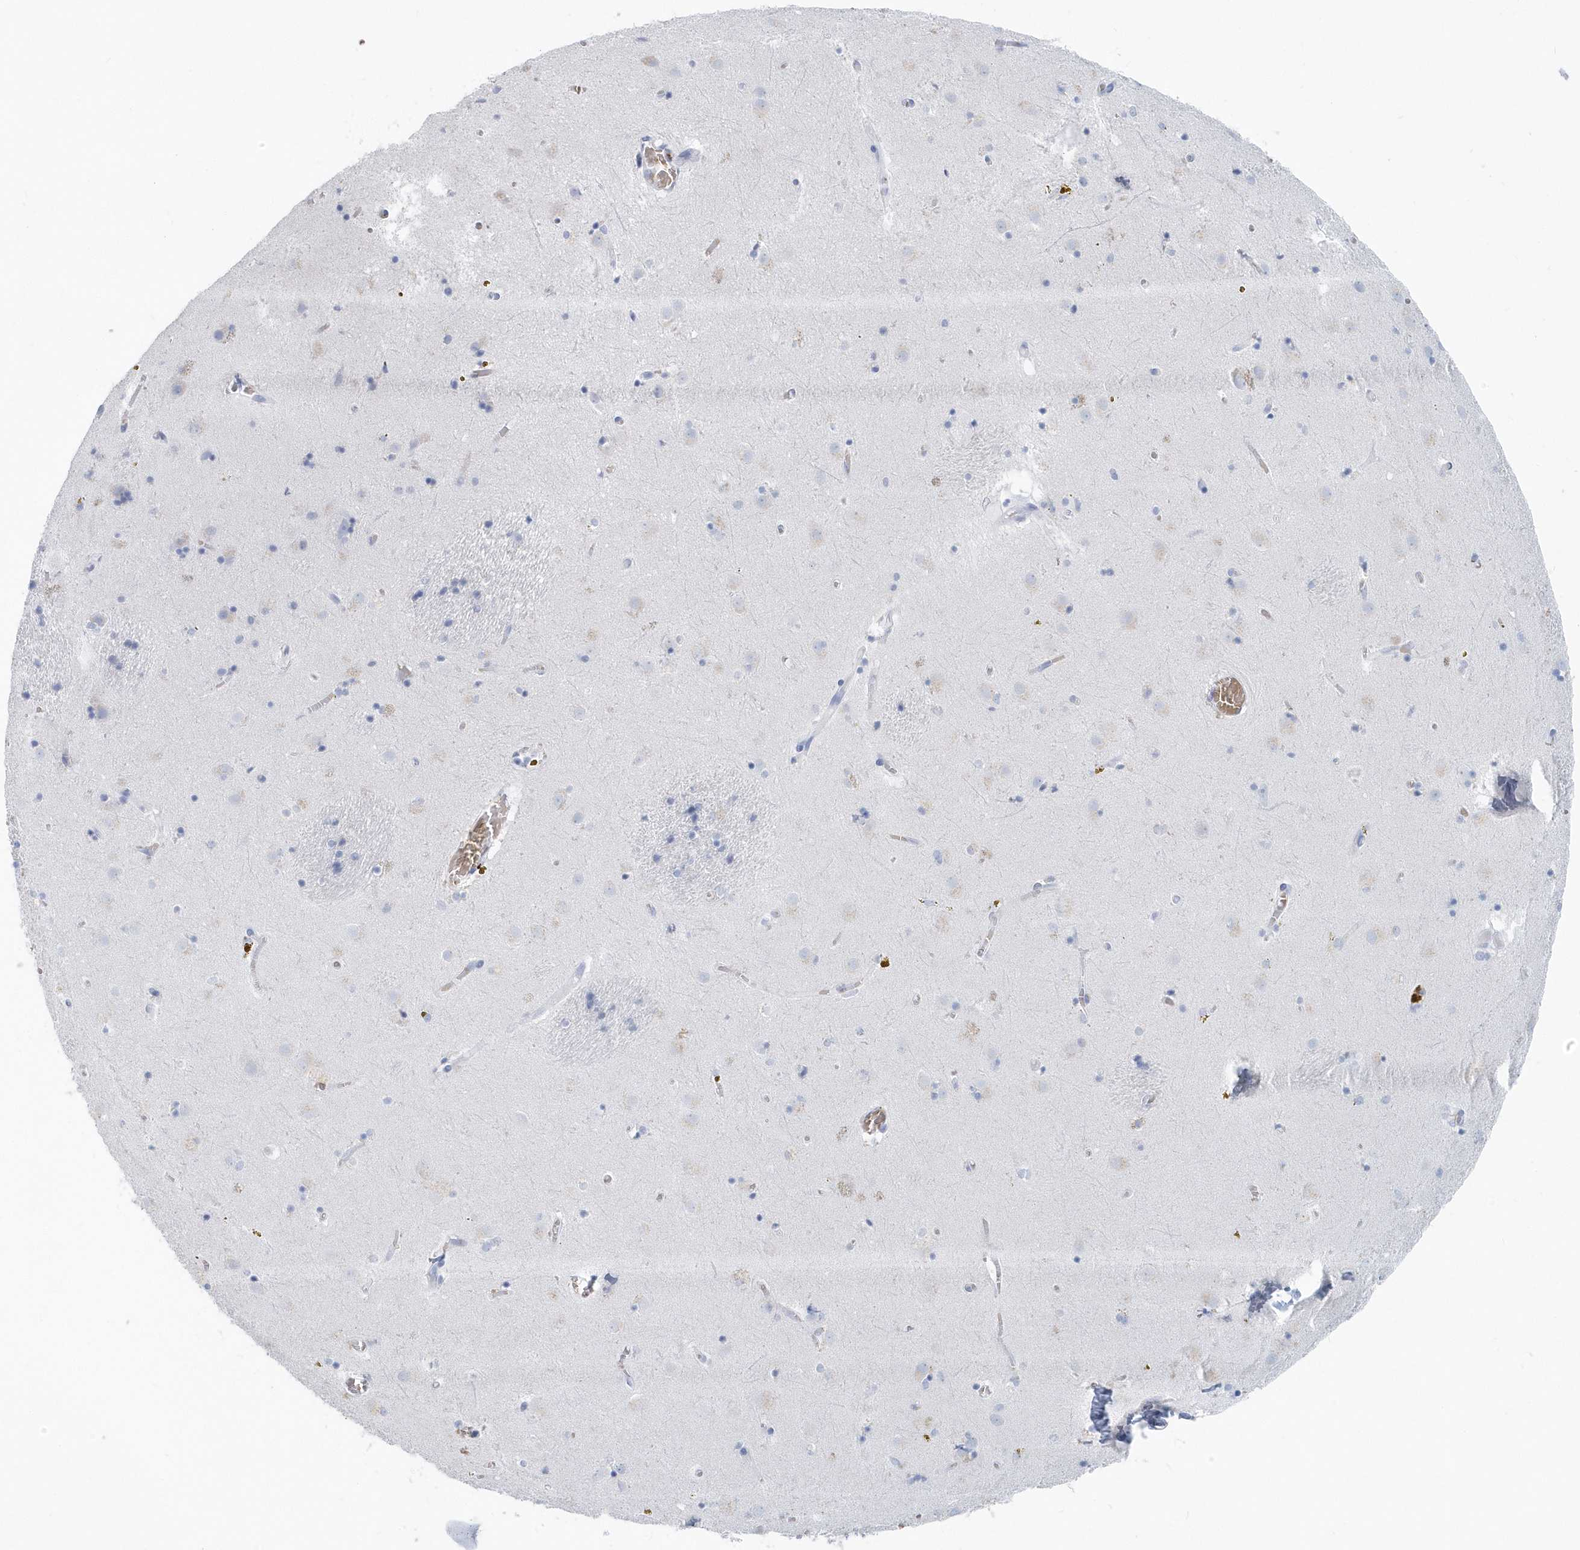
{"staining": {"intensity": "negative", "quantity": "none", "location": "none"}, "tissue": "caudate", "cell_type": "Glial cells", "image_type": "normal", "snomed": [{"axis": "morphology", "description": "Normal tissue, NOS"}, {"axis": "topography", "description": "Lateral ventricle wall"}], "caption": "Benign caudate was stained to show a protein in brown. There is no significant expression in glial cells. The staining was performed using DAB to visualize the protein expression in brown, while the nuclei were stained in blue with hematoxylin (Magnification: 20x).", "gene": "HBA2", "patient": {"sex": "male", "age": 70}}